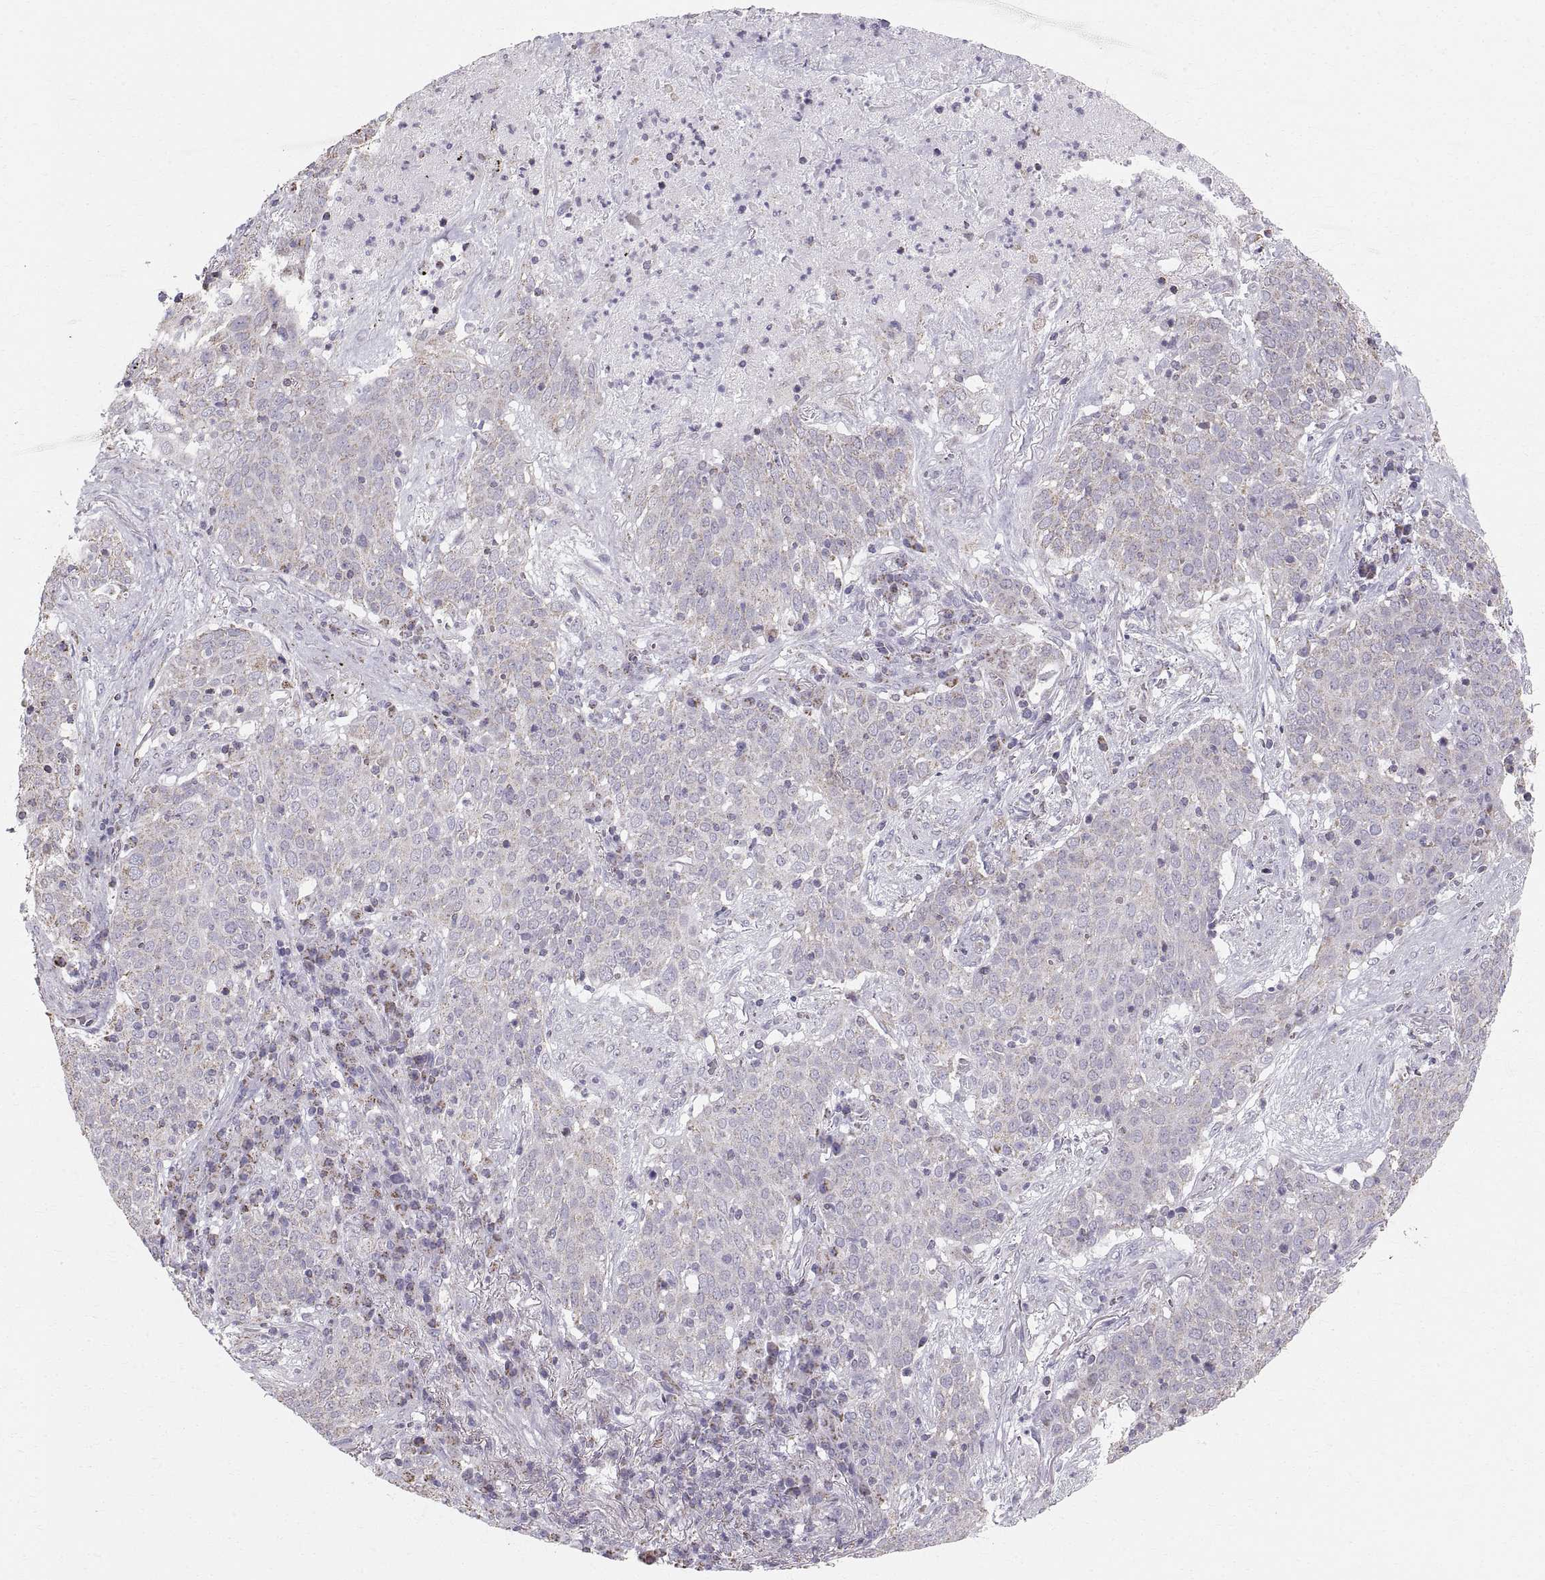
{"staining": {"intensity": "negative", "quantity": "none", "location": "none"}, "tissue": "lung cancer", "cell_type": "Tumor cells", "image_type": "cancer", "snomed": [{"axis": "morphology", "description": "Squamous cell carcinoma, NOS"}, {"axis": "topography", "description": "Lung"}], "caption": "Tumor cells show no significant positivity in lung squamous cell carcinoma.", "gene": "STMND1", "patient": {"sex": "male", "age": 82}}